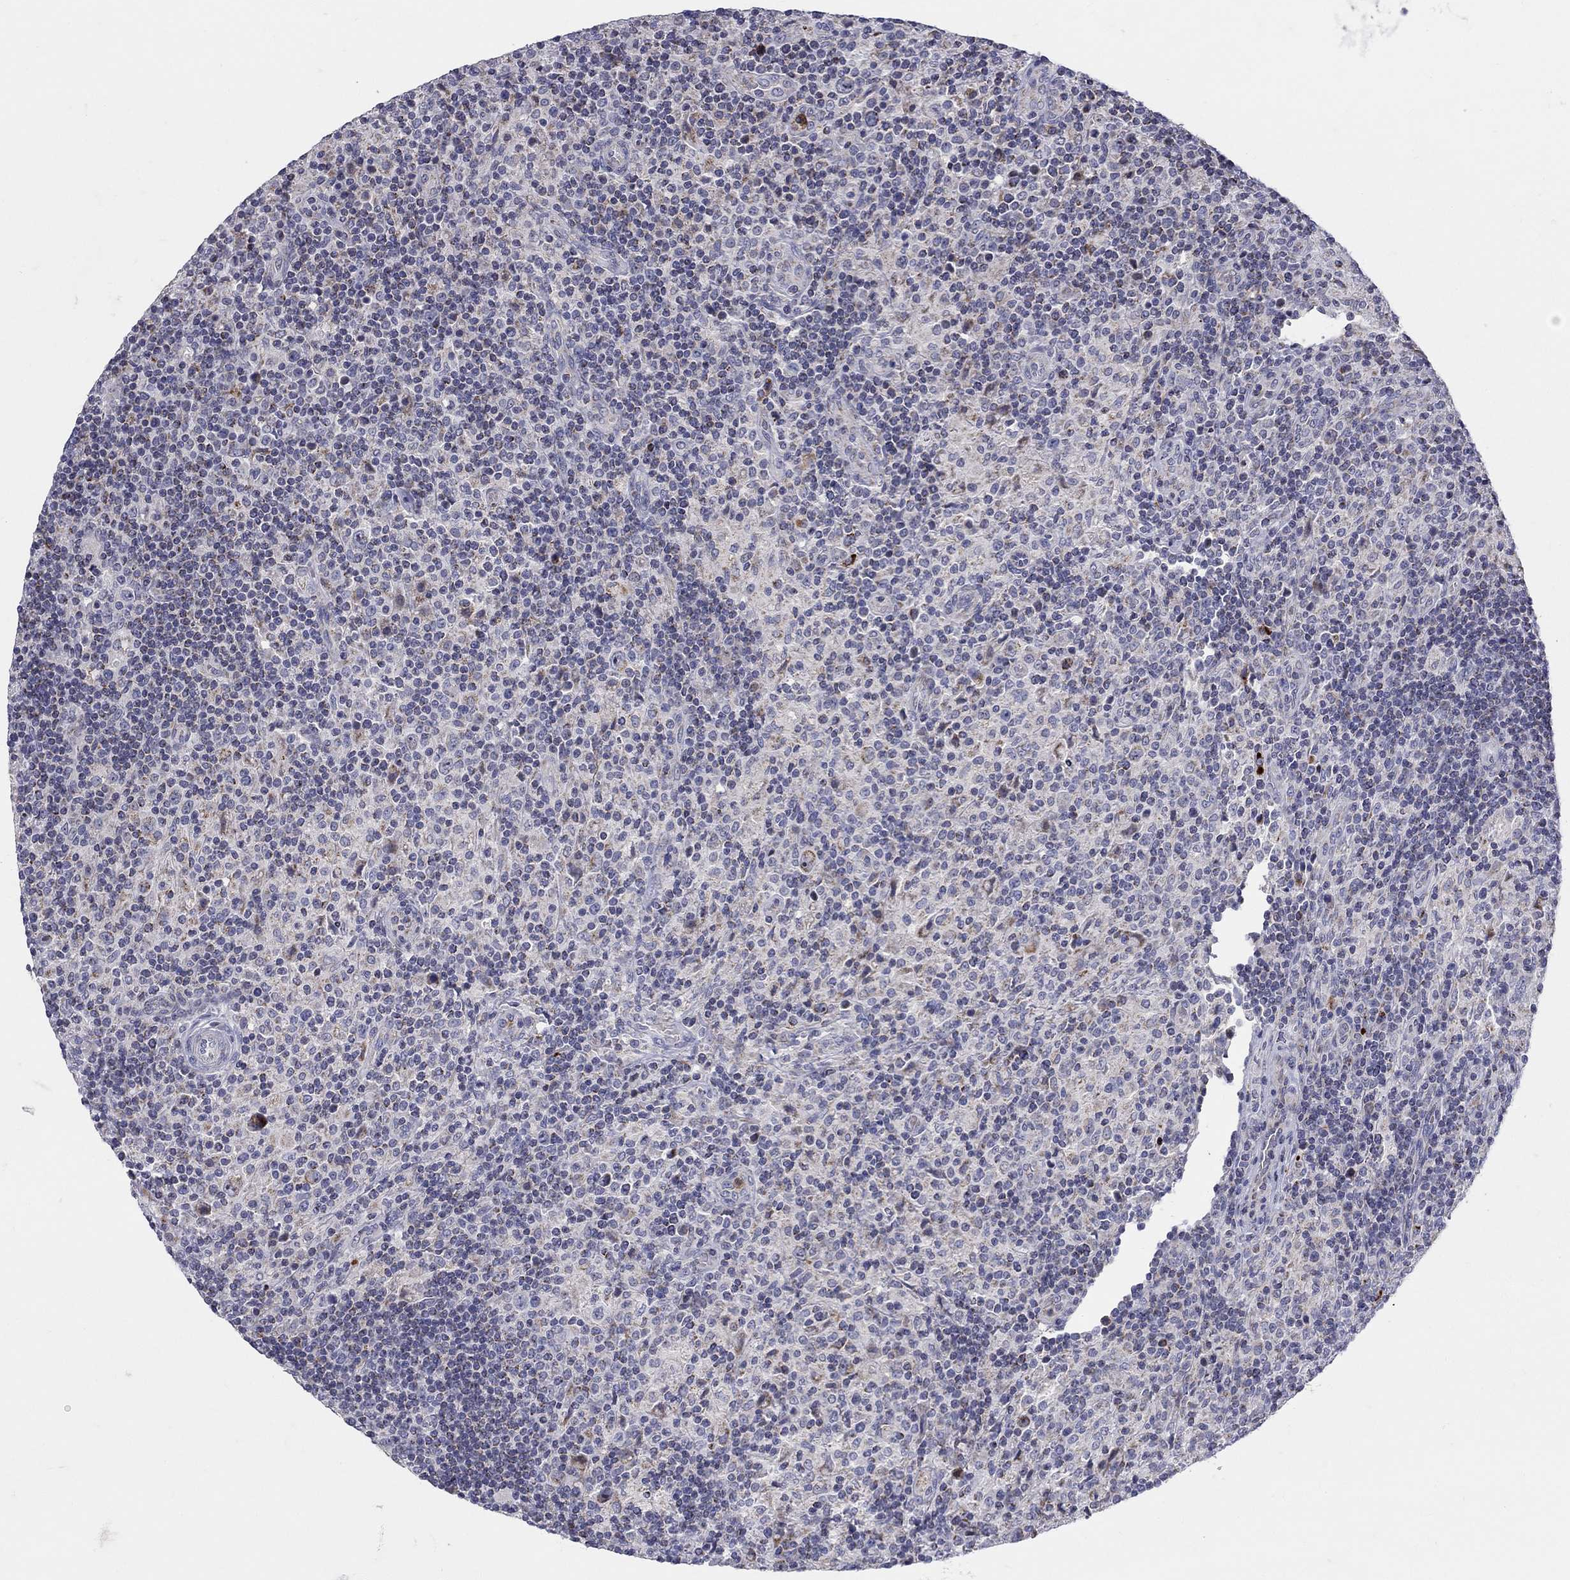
{"staining": {"intensity": "moderate", "quantity": "25%-75%", "location": "cytoplasmic/membranous"}, "tissue": "lymphoma", "cell_type": "Tumor cells", "image_type": "cancer", "snomed": [{"axis": "morphology", "description": "Hodgkin's disease, NOS"}, {"axis": "topography", "description": "Lymph node"}], "caption": "A histopathology image of Hodgkin's disease stained for a protein demonstrates moderate cytoplasmic/membranous brown staining in tumor cells. (Brightfield microscopy of DAB IHC at high magnification).", "gene": "HMX2", "patient": {"sex": "male", "age": 70}}